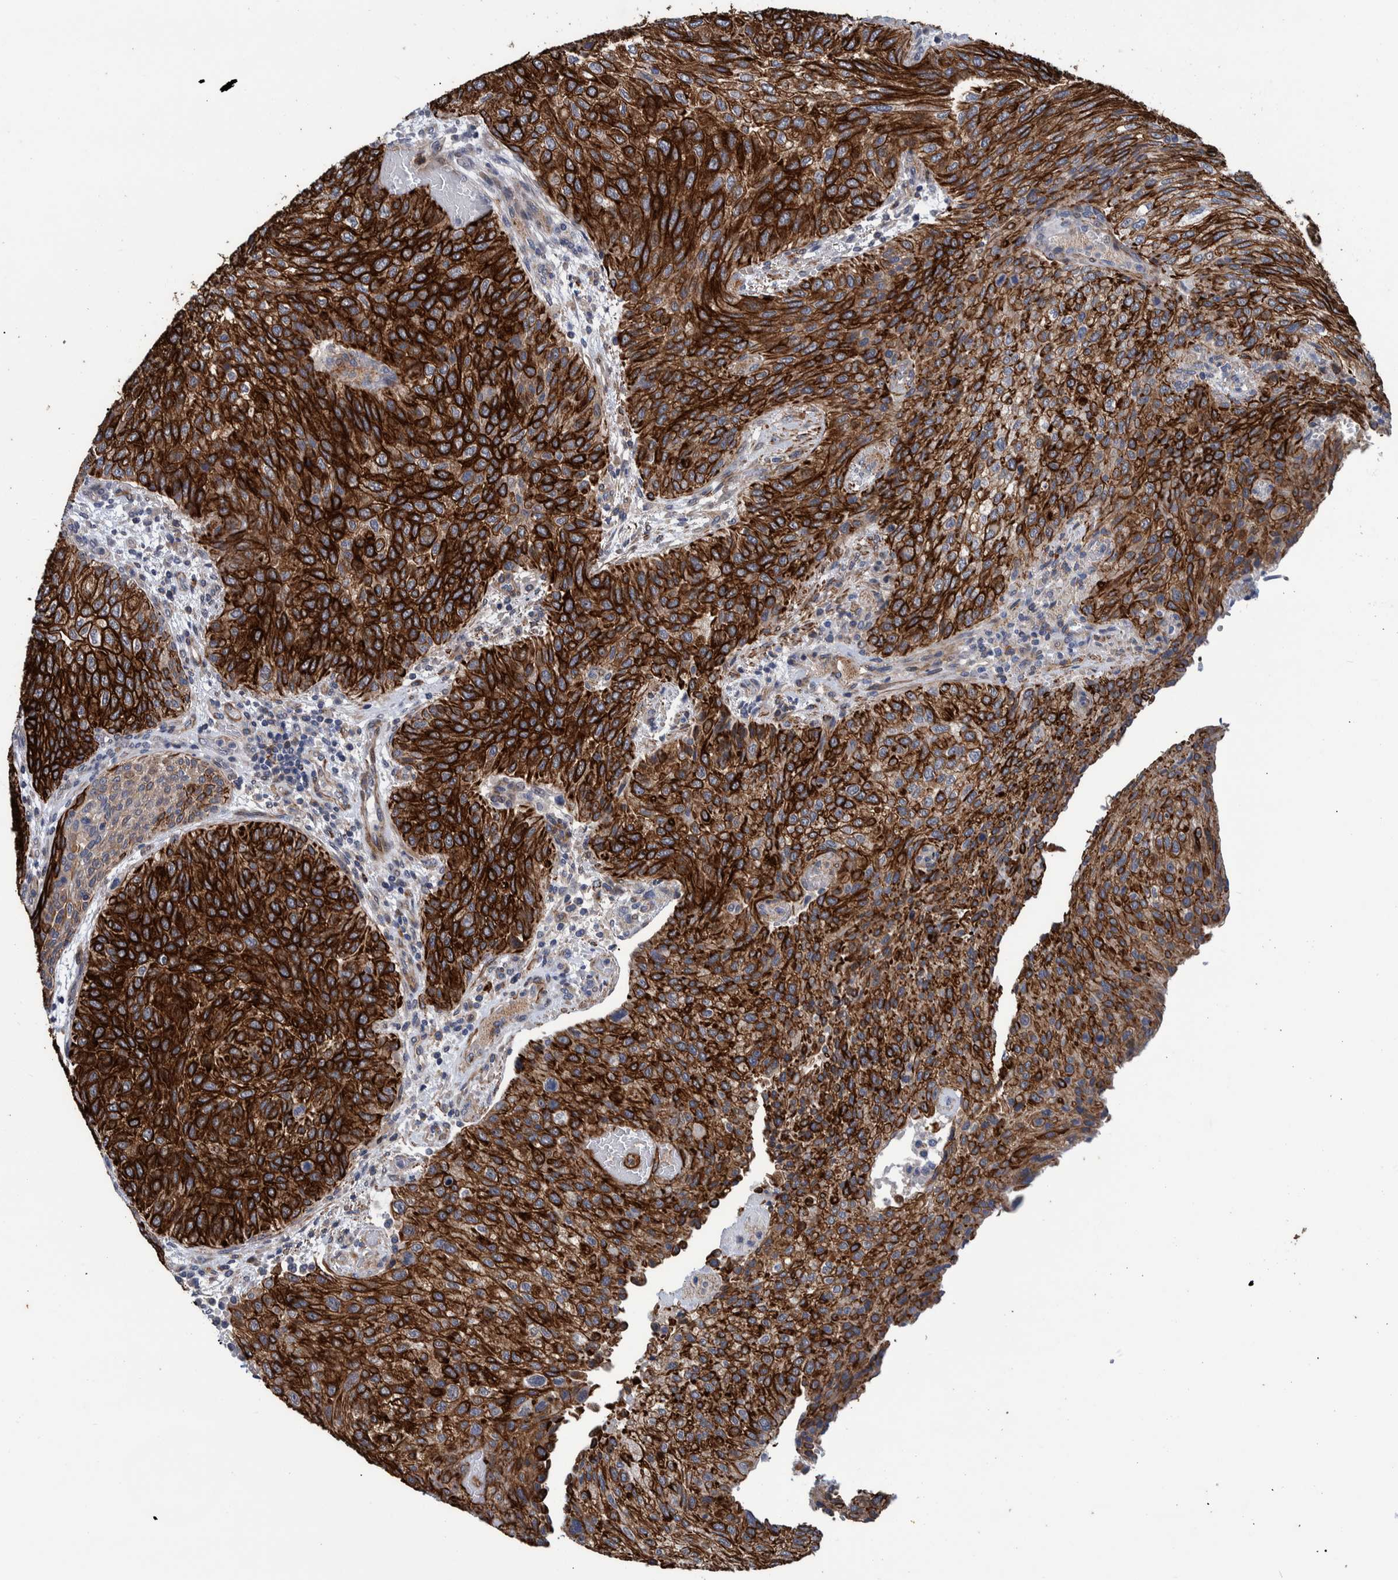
{"staining": {"intensity": "strong", "quantity": ">75%", "location": "cytoplasmic/membranous"}, "tissue": "urothelial cancer", "cell_type": "Tumor cells", "image_type": "cancer", "snomed": [{"axis": "morphology", "description": "Urothelial carcinoma, Low grade"}, {"axis": "morphology", "description": "Urothelial carcinoma, High grade"}, {"axis": "topography", "description": "Urinary bladder"}], "caption": "A high-resolution micrograph shows IHC staining of urothelial carcinoma (high-grade), which reveals strong cytoplasmic/membranous staining in approximately >75% of tumor cells.", "gene": "MKS1", "patient": {"sex": "male", "age": 35}}